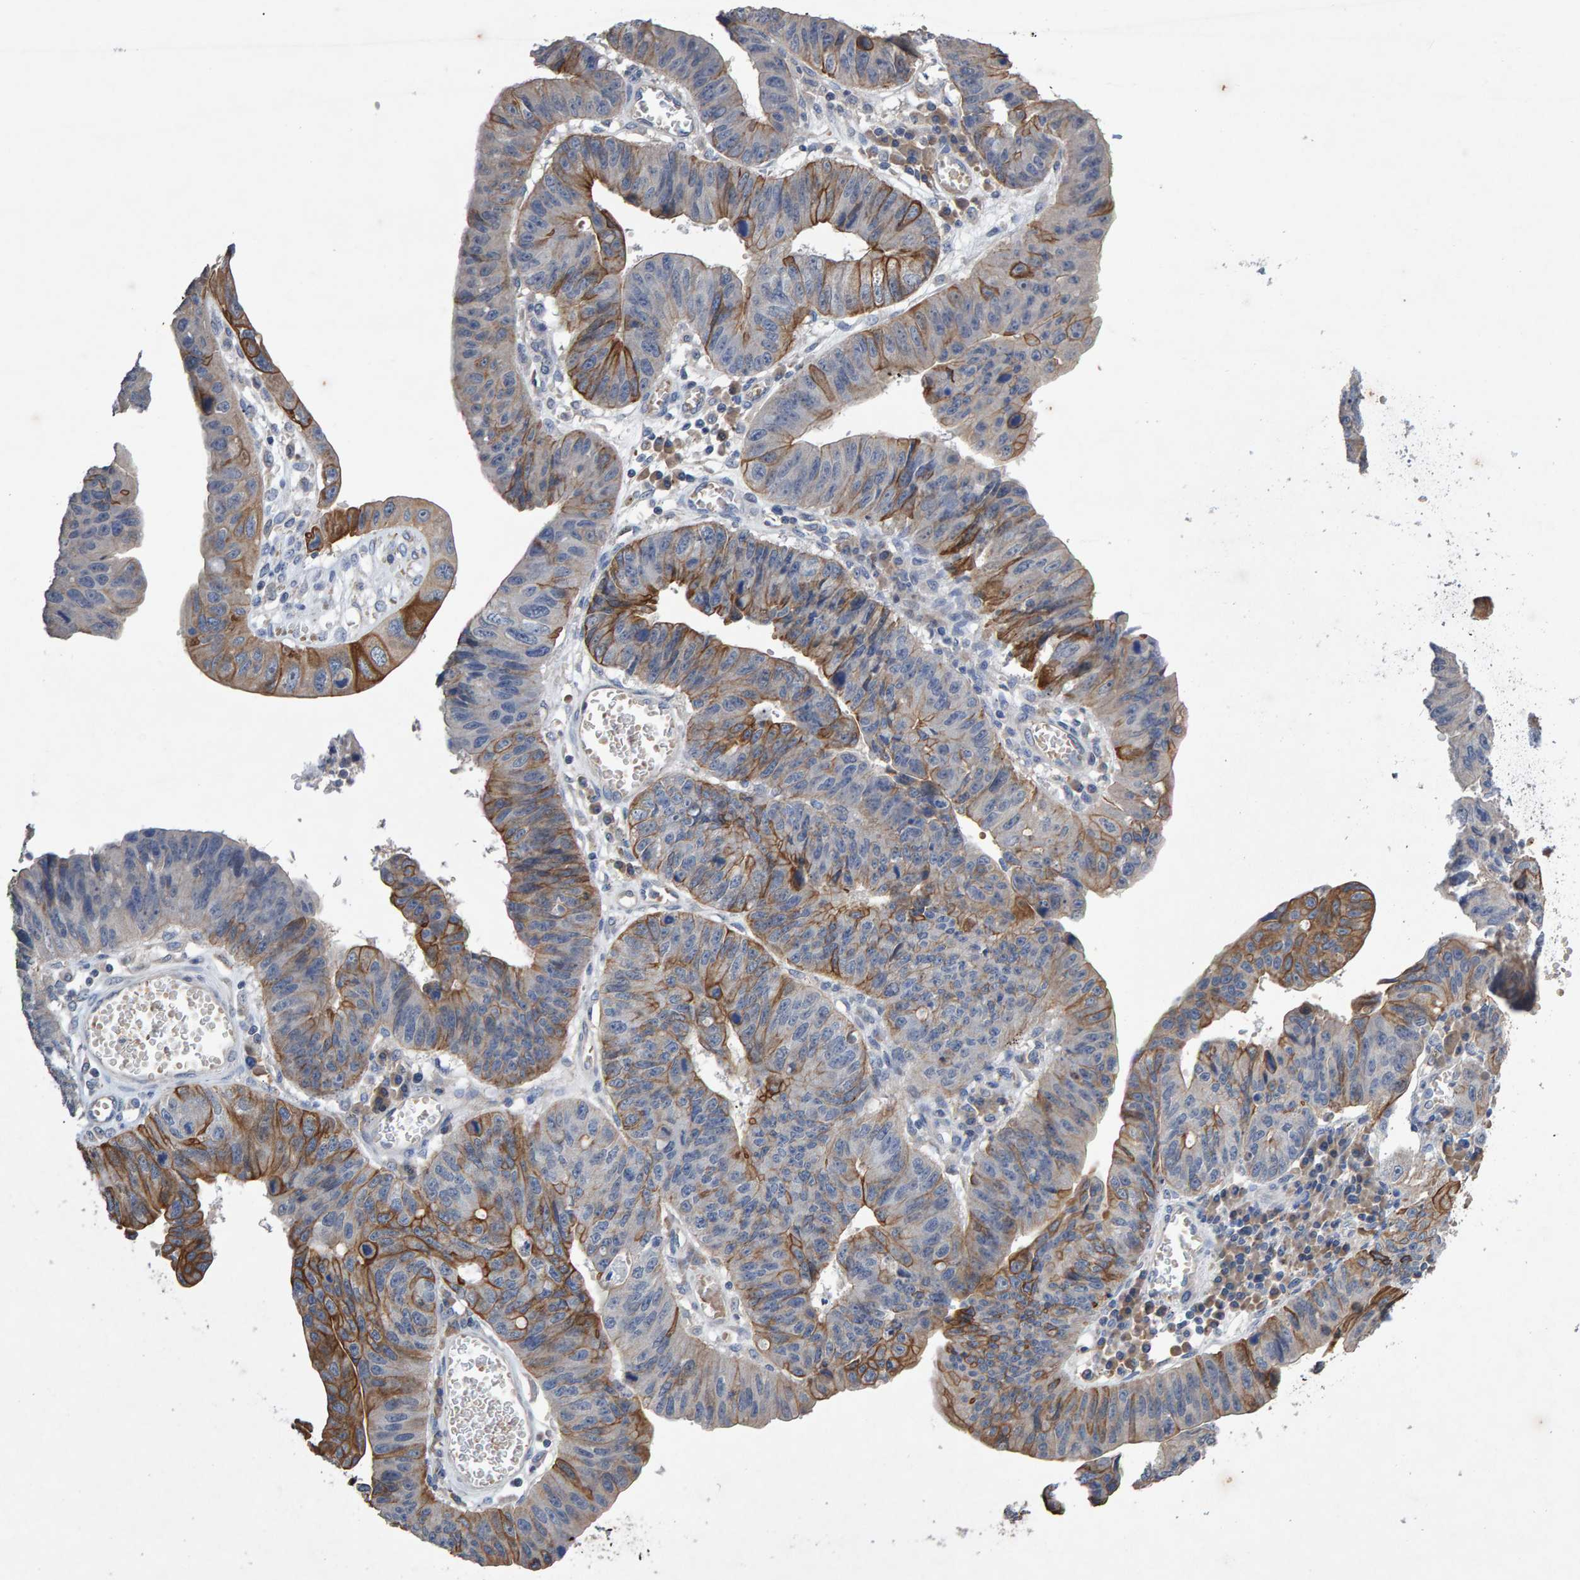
{"staining": {"intensity": "moderate", "quantity": "<25%", "location": "cytoplasmic/membranous"}, "tissue": "stomach cancer", "cell_type": "Tumor cells", "image_type": "cancer", "snomed": [{"axis": "morphology", "description": "Adenocarcinoma, NOS"}, {"axis": "topography", "description": "Stomach"}], "caption": "Adenocarcinoma (stomach) was stained to show a protein in brown. There is low levels of moderate cytoplasmic/membranous positivity in approximately <25% of tumor cells.", "gene": "EFR3A", "patient": {"sex": "male", "age": 59}}